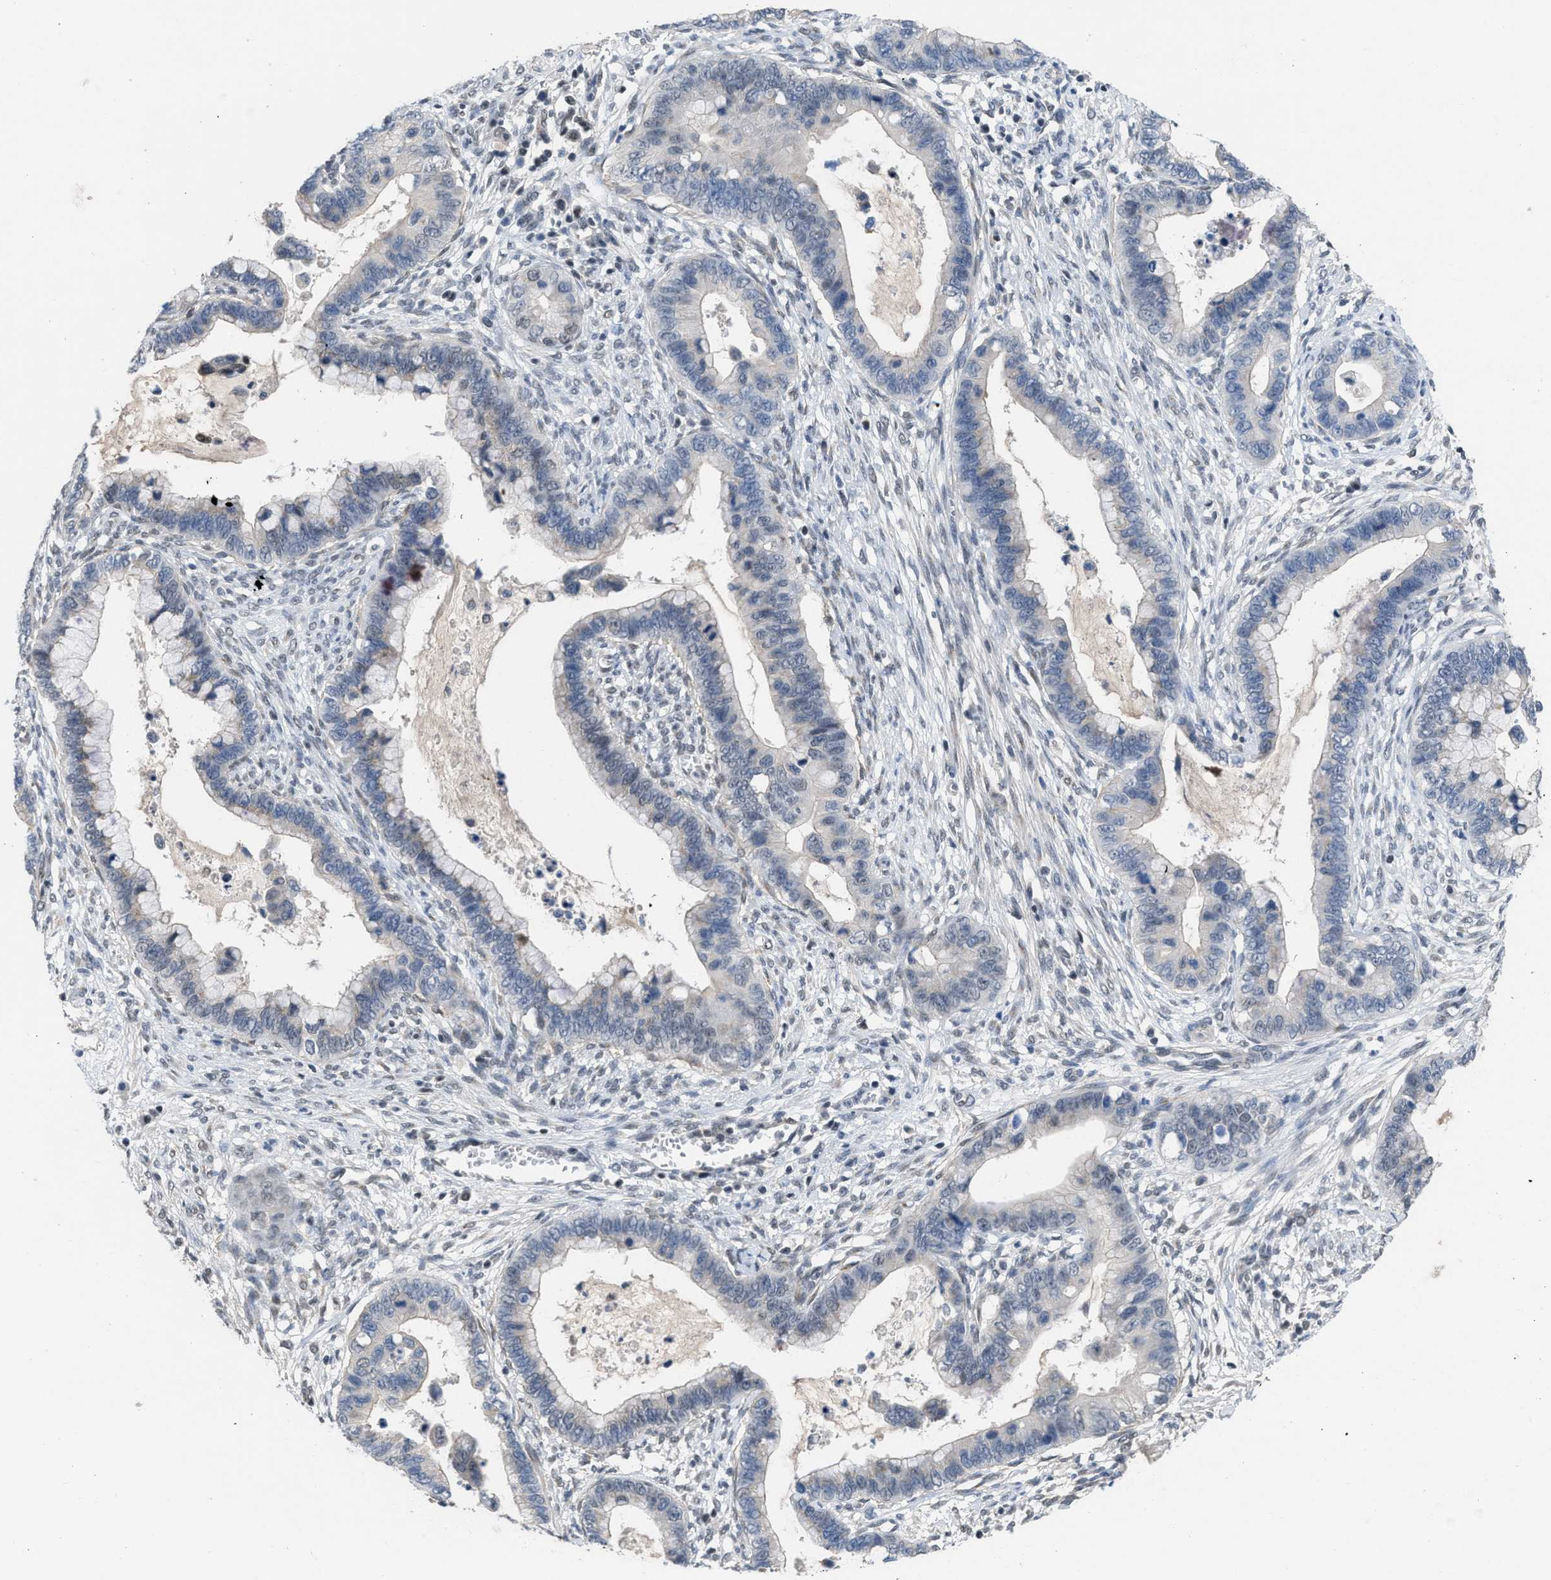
{"staining": {"intensity": "negative", "quantity": "none", "location": "none"}, "tissue": "cervical cancer", "cell_type": "Tumor cells", "image_type": "cancer", "snomed": [{"axis": "morphology", "description": "Adenocarcinoma, NOS"}, {"axis": "topography", "description": "Cervix"}], "caption": "This is an IHC micrograph of cervical cancer. There is no positivity in tumor cells.", "gene": "TERF2IP", "patient": {"sex": "female", "age": 44}}